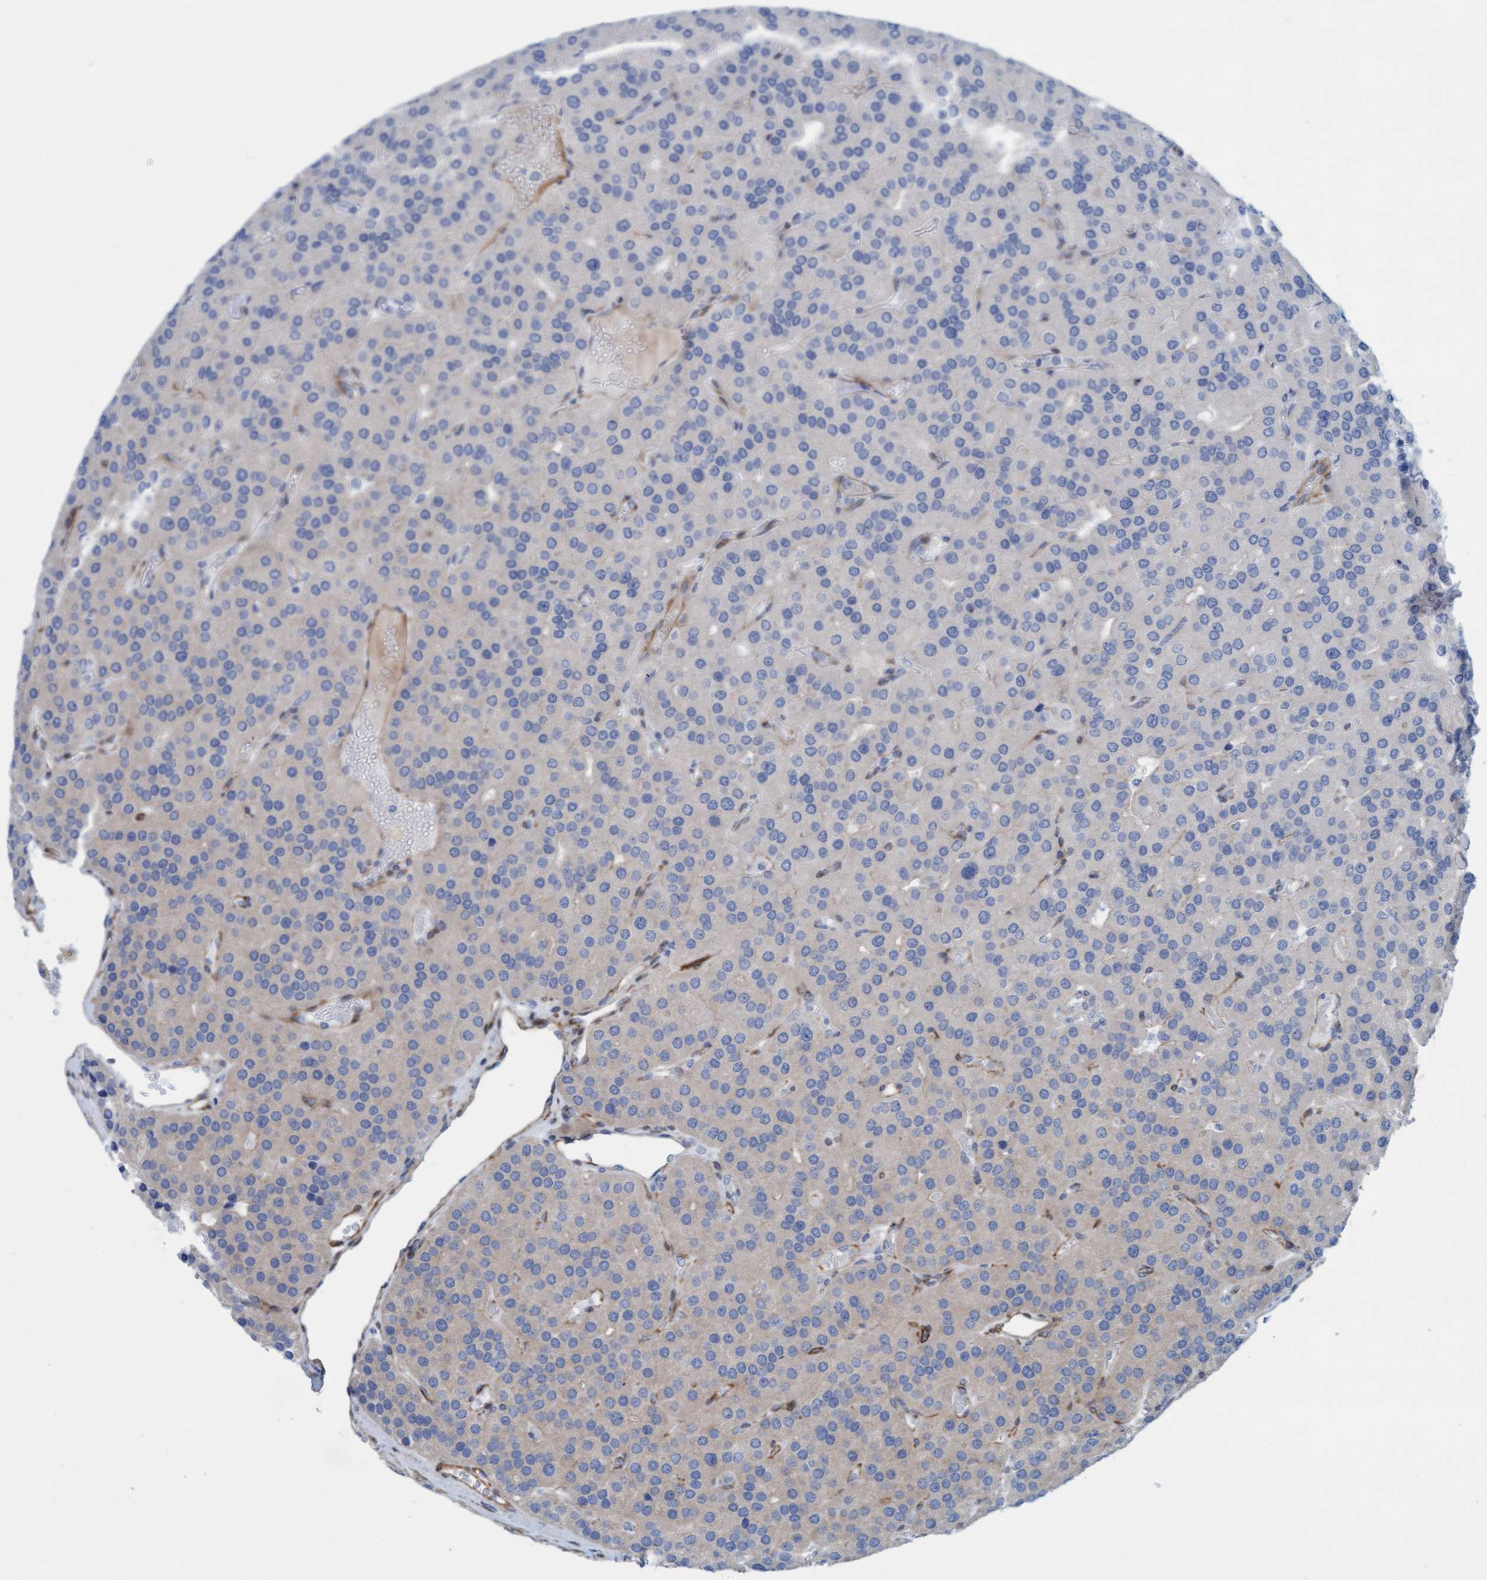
{"staining": {"intensity": "negative", "quantity": "none", "location": "none"}, "tissue": "parathyroid gland", "cell_type": "Glandular cells", "image_type": "normal", "snomed": [{"axis": "morphology", "description": "Normal tissue, NOS"}, {"axis": "morphology", "description": "Adenoma, NOS"}, {"axis": "topography", "description": "Parathyroid gland"}], "caption": "This is an immunohistochemistry (IHC) image of benign human parathyroid gland. There is no staining in glandular cells.", "gene": "MTFR1", "patient": {"sex": "female", "age": 86}}